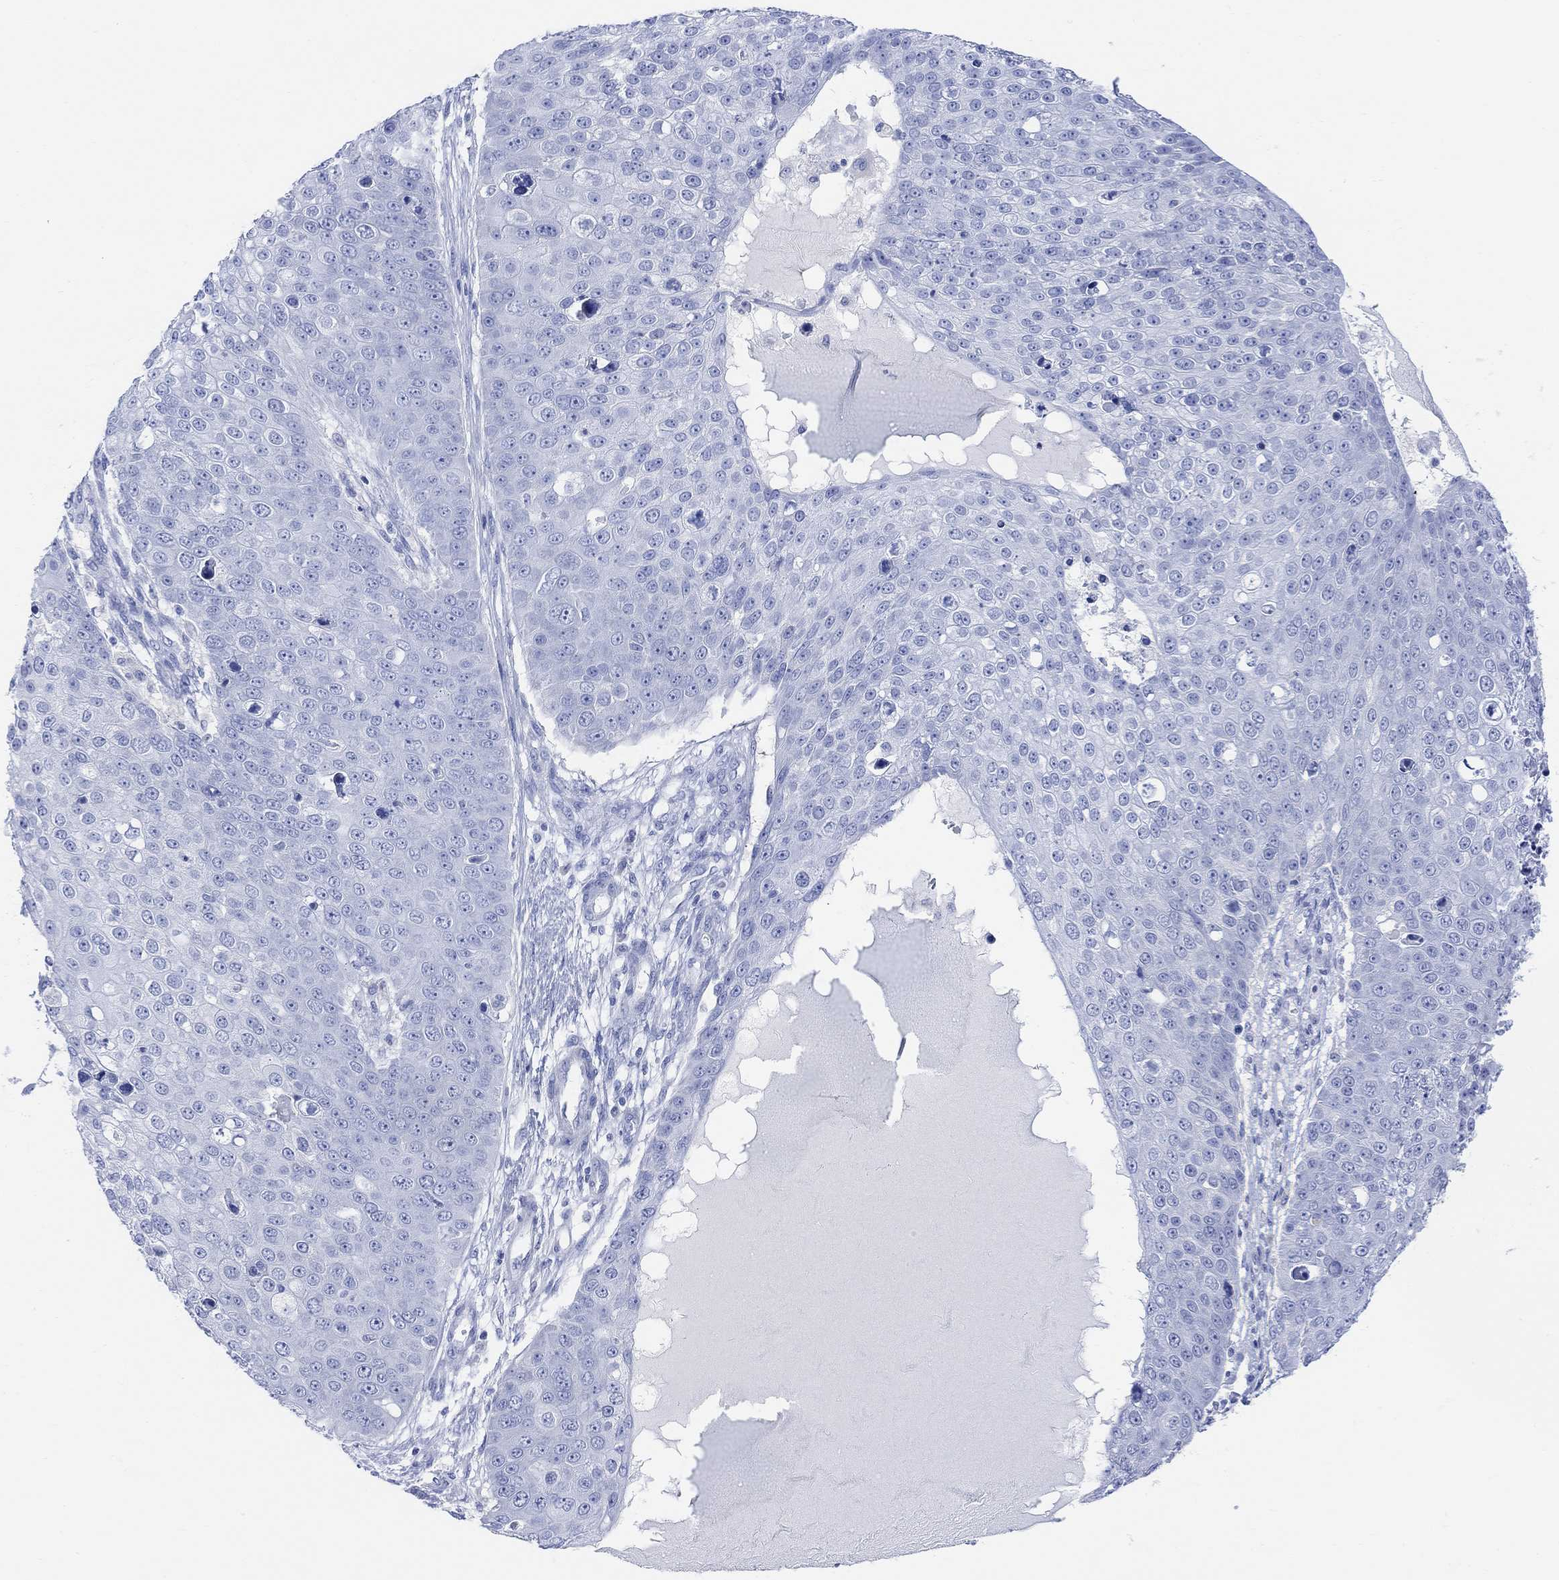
{"staining": {"intensity": "negative", "quantity": "none", "location": "none"}, "tissue": "skin cancer", "cell_type": "Tumor cells", "image_type": "cancer", "snomed": [{"axis": "morphology", "description": "Squamous cell carcinoma, NOS"}, {"axis": "topography", "description": "Skin"}], "caption": "Immunohistochemistry histopathology image of neoplastic tissue: squamous cell carcinoma (skin) stained with DAB (3,3'-diaminobenzidine) displays no significant protein expression in tumor cells.", "gene": "GNG13", "patient": {"sex": "male", "age": 71}}